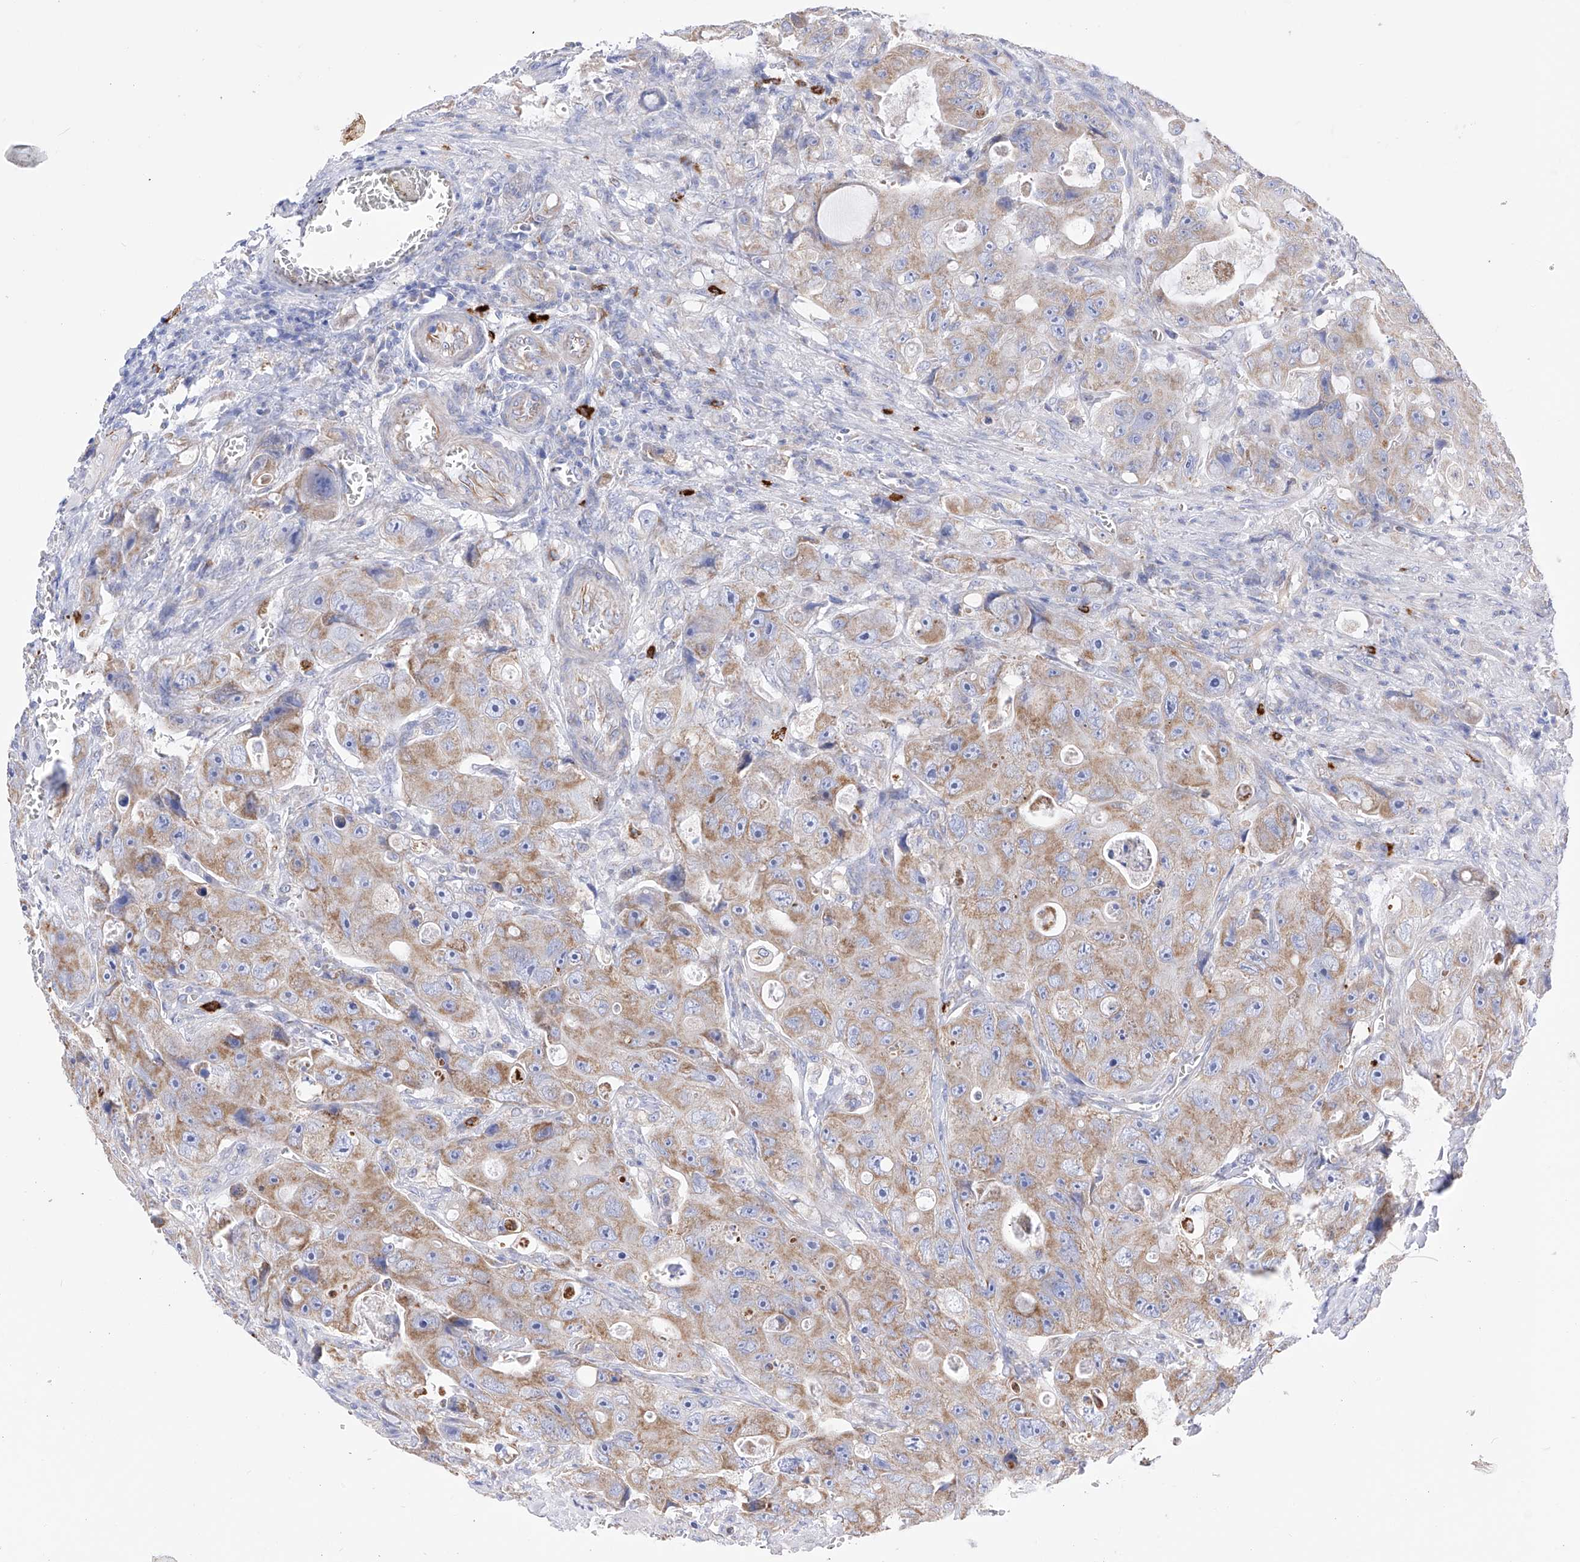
{"staining": {"intensity": "weak", "quantity": ">75%", "location": "cytoplasmic/membranous"}, "tissue": "colorectal cancer", "cell_type": "Tumor cells", "image_type": "cancer", "snomed": [{"axis": "morphology", "description": "Adenocarcinoma, NOS"}, {"axis": "topography", "description": "Colon"}], "caption": "This image shows colorectal cancer stained with IHC to label a protein in brown. The cytoplasmic/membranous of tumor cells show weak positivity for the protein. Nuclei are counter-stained blue.", "gene": "FLG", "patient": {"sex": "female", "age": 46}}